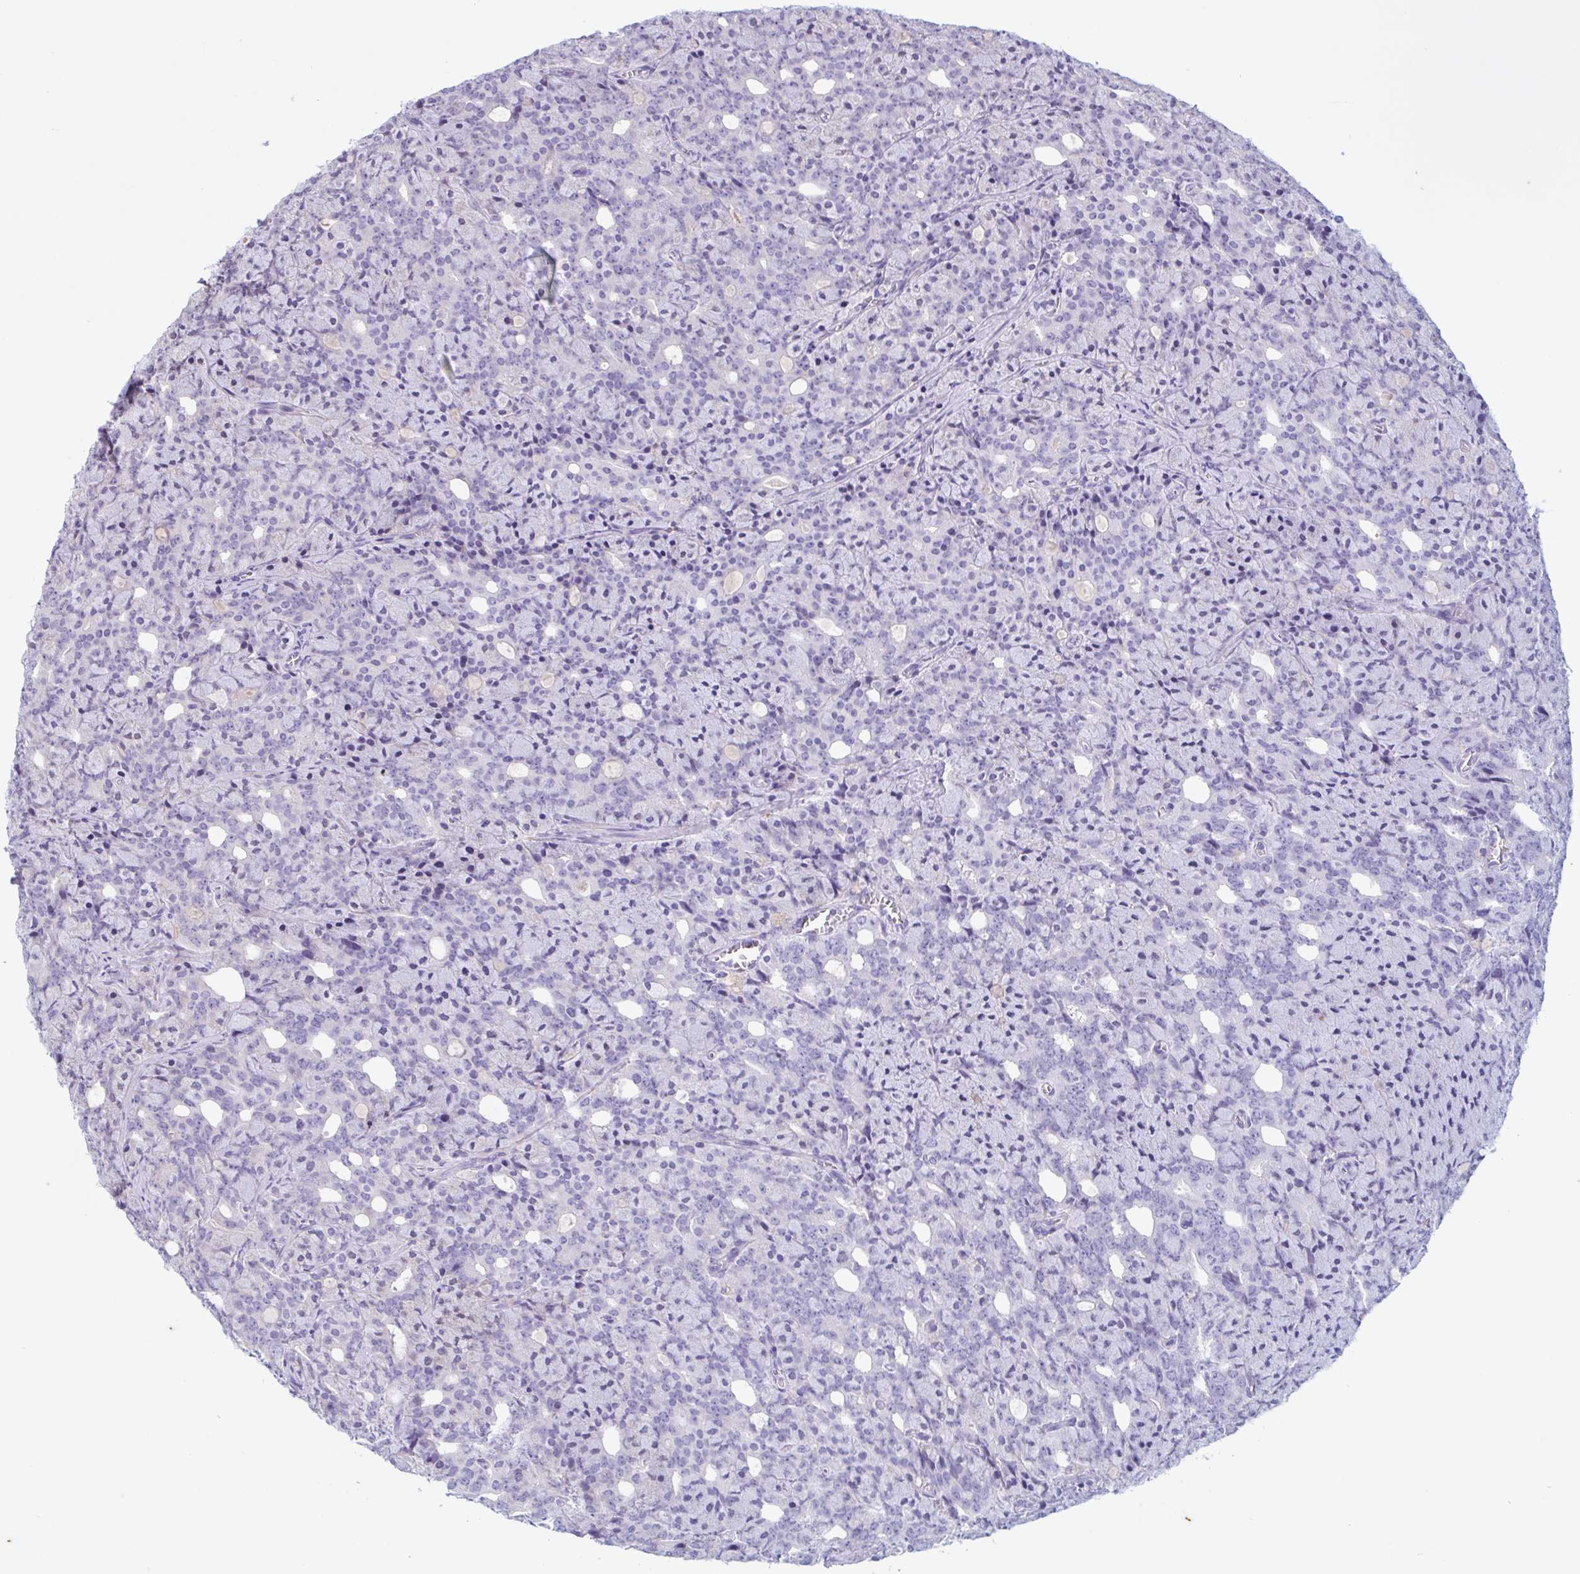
{"staining": {"intensity": "negative", "quantity": "none", "location": "none"}, "tissue": "prostate cancer", "cell_type": "Tumor cells", "image_type": "cancer", "snomed": [{"axis": "morphology", "description": "Adenocarcinoma, High grade"}, {"axis": "topography", "description": "Prostate"}], "caption": "DAB (3,3'-diaminobenzidine) immunohistochemical staining of prostate high-grade adenocarcinoma demonstrates no significant positivity in tumor cells.", "gene": "F13B", "patient": {"sex": "male", "age": 84}}